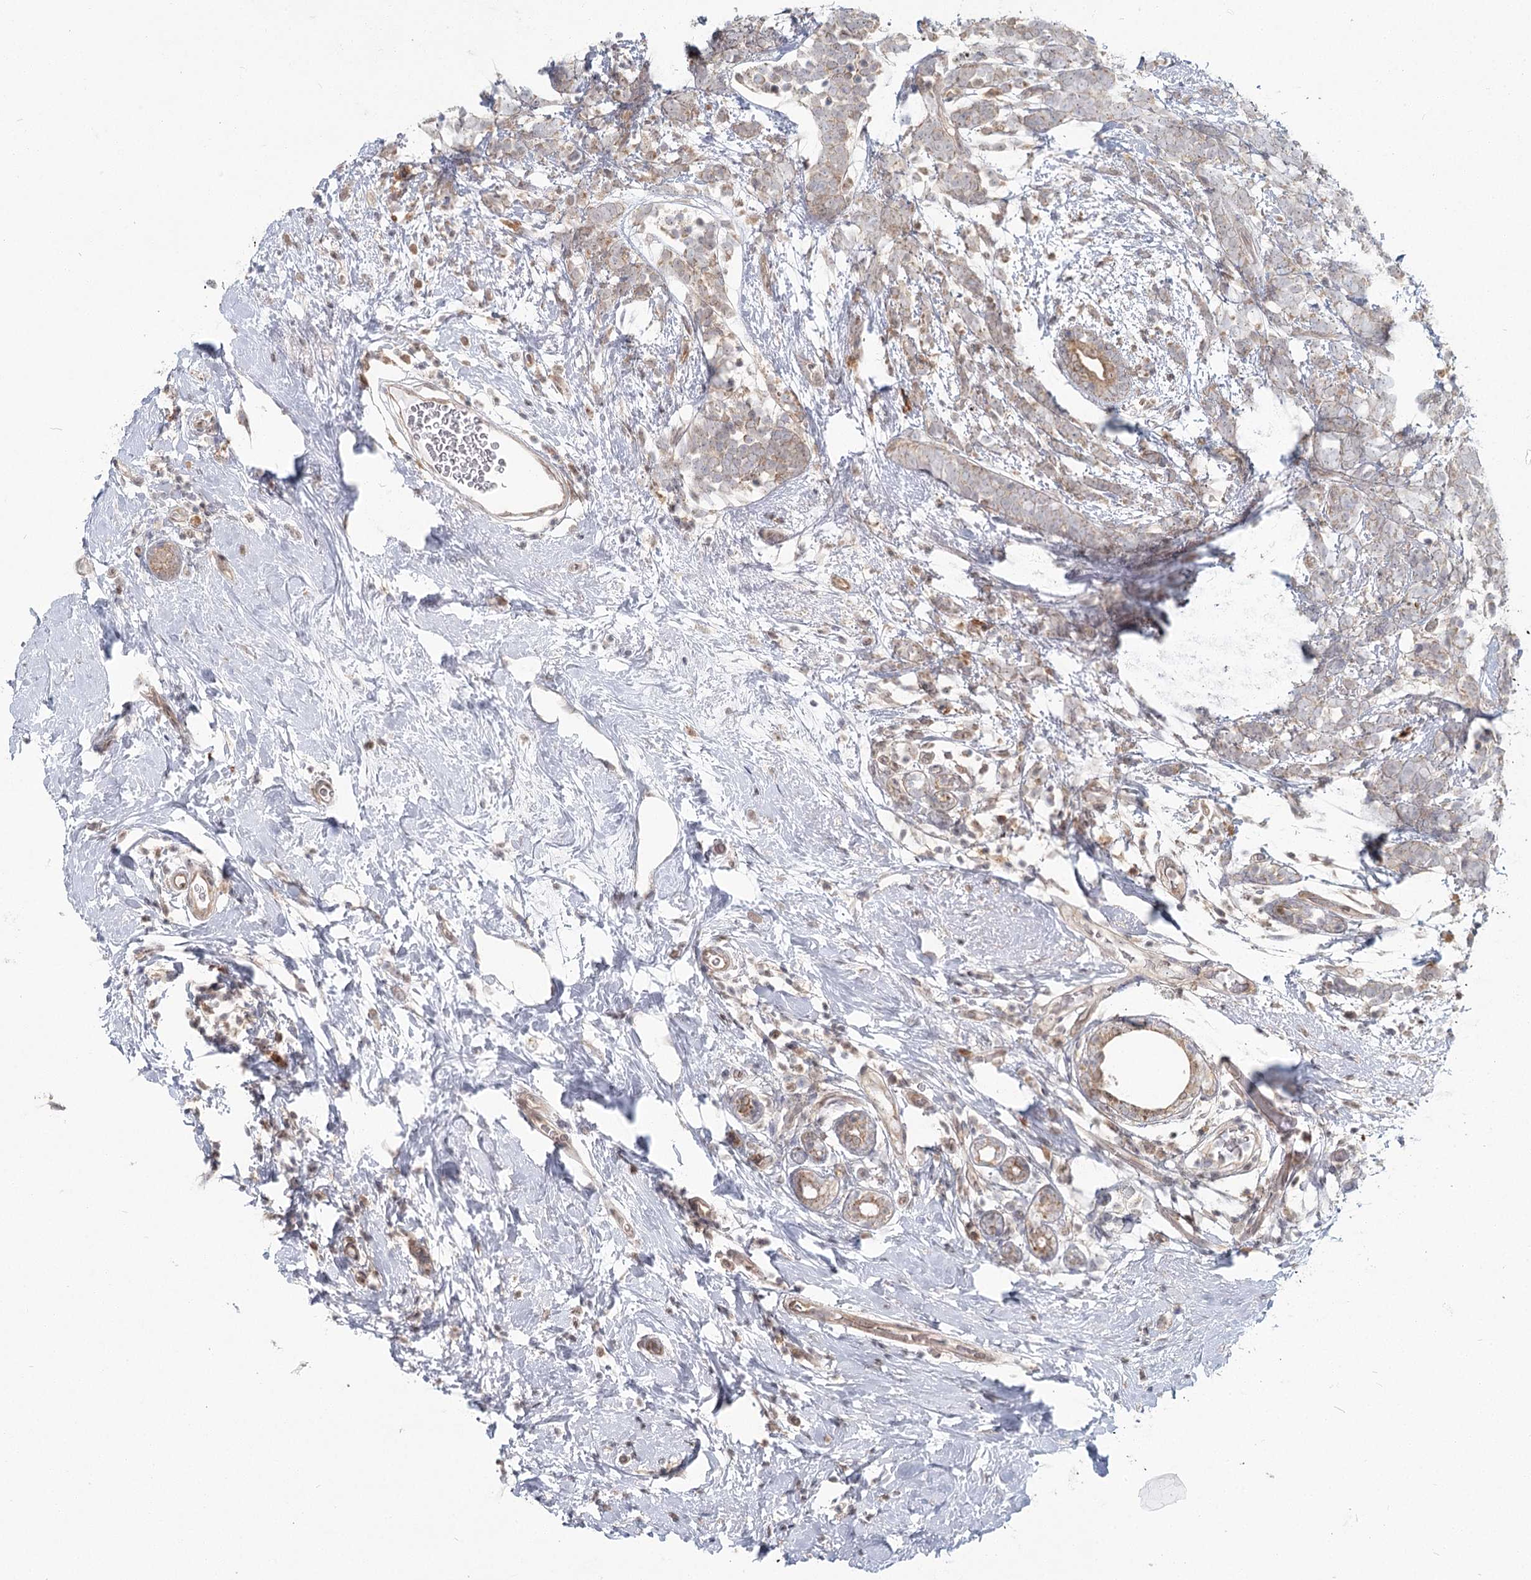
{"staining": {"intensity": "weak", "quantity": "<25%", "location": "cytoplasmic/membranous"}, "tissue": "breast cancer", "cell_type": "Tumor cells", "image_type": "cancer", "snomed": [{"axis": "morphology", "description": "Lobular carcinoma"}, {"axis": "topography", "description": "Breast"}], "caption": "High power microscopy photomicrograph of an immunohistochemistry (IHC) photomicrograph of breast lobular carcinoma, revealing no significant positivity in tumor cells.", "gene": "THNSL1", "patient": {"sex": "female", "age": 58}}